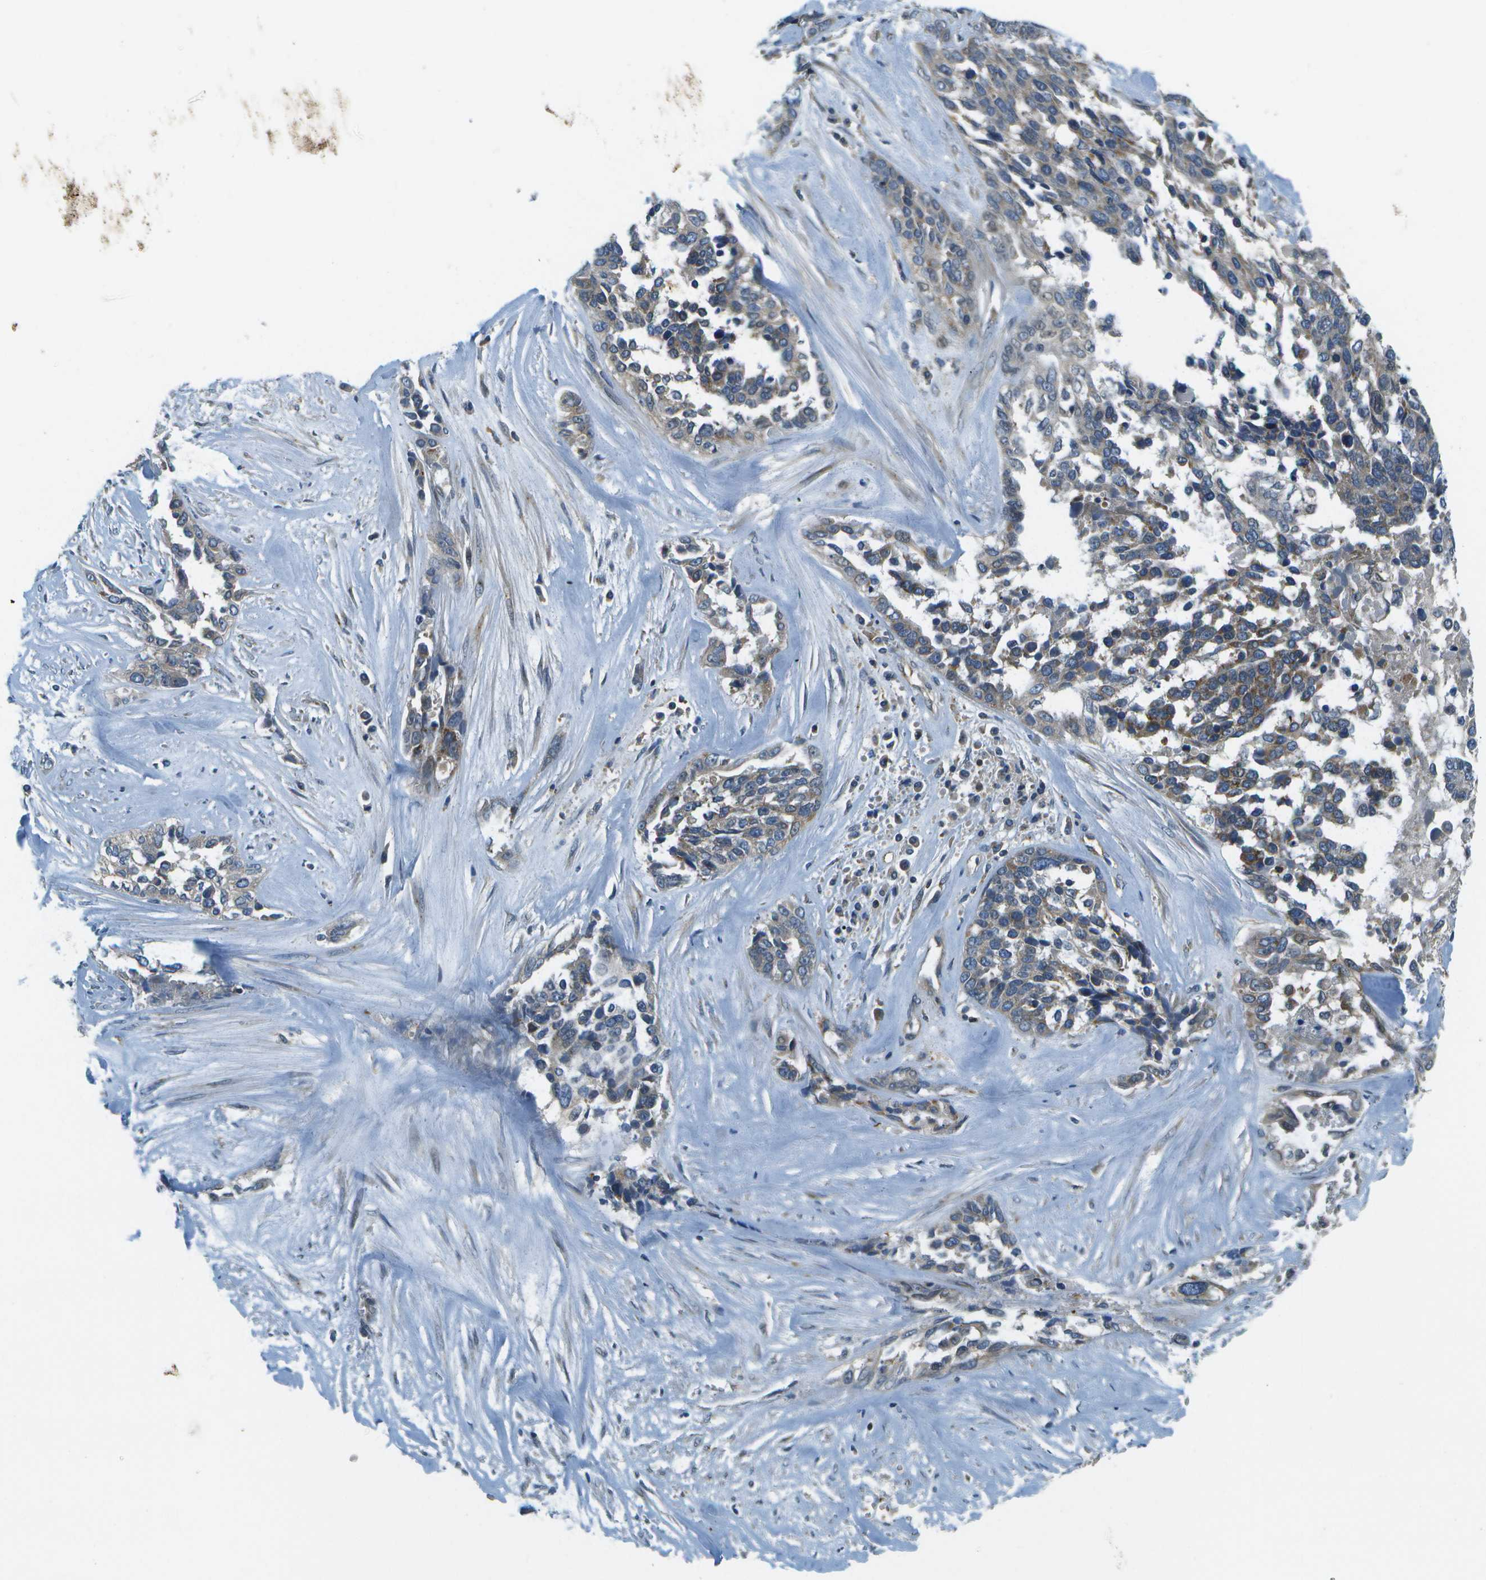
{"staining": {"intensity": "moderate", "quantity": "25%-75%", "location": "cytoplasmic/membranous"}, "tissue": "ovarian cancer", "cell_type": "Tumor cells", "image_type": "cancer", "snomed": [{"axis": "morphology", "description": "Cystadenocarcinoma, serous, NOS"}, {"axis": "topography", "description": "Ovary"}], "caption": "A brown stain shows moderate cytoplasmic/membranous staining of a protein in ovarian cancer tumor cells.", "gene": "CTIF", "patient": {"sex": "female", "age": 44}}